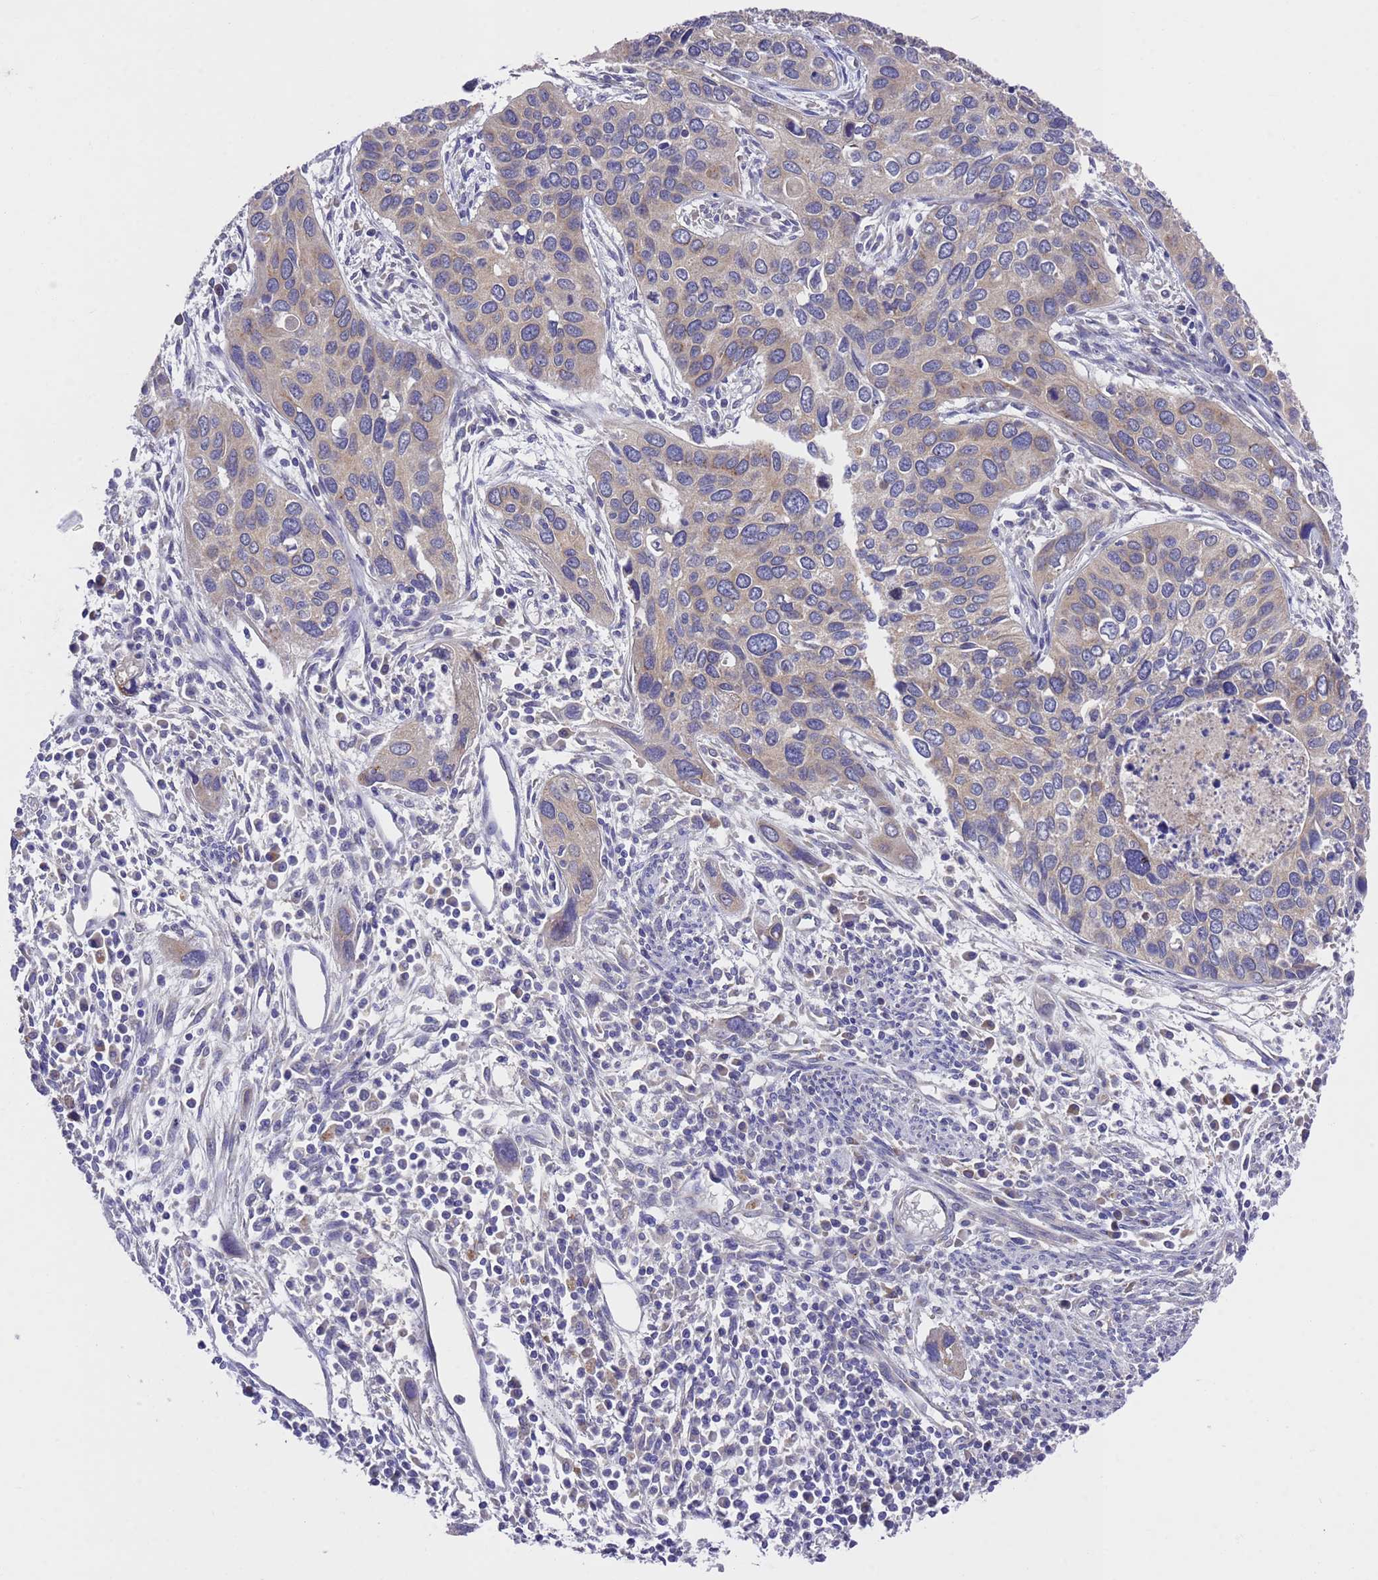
{"staining": {"intensity": "weak", "quantity": "<25%", "location": "cytoplasmic/membranous"}, "tissue": "cervical cancer", "cell_type": "Tumor cells", "image_type": "cancer", "snomed": [{"axis": "morphology", "description": "Squamous cell carcinoma, NOS"}, {"axis": "topography", "description": "Cervix"}], "caption": "A histopathology image of human squamous cell carcinoma (cervical) is negative for staining in tumor cells.", "gene": "DCAF12L2", "patient": {"sex": "female", "age": 55}}